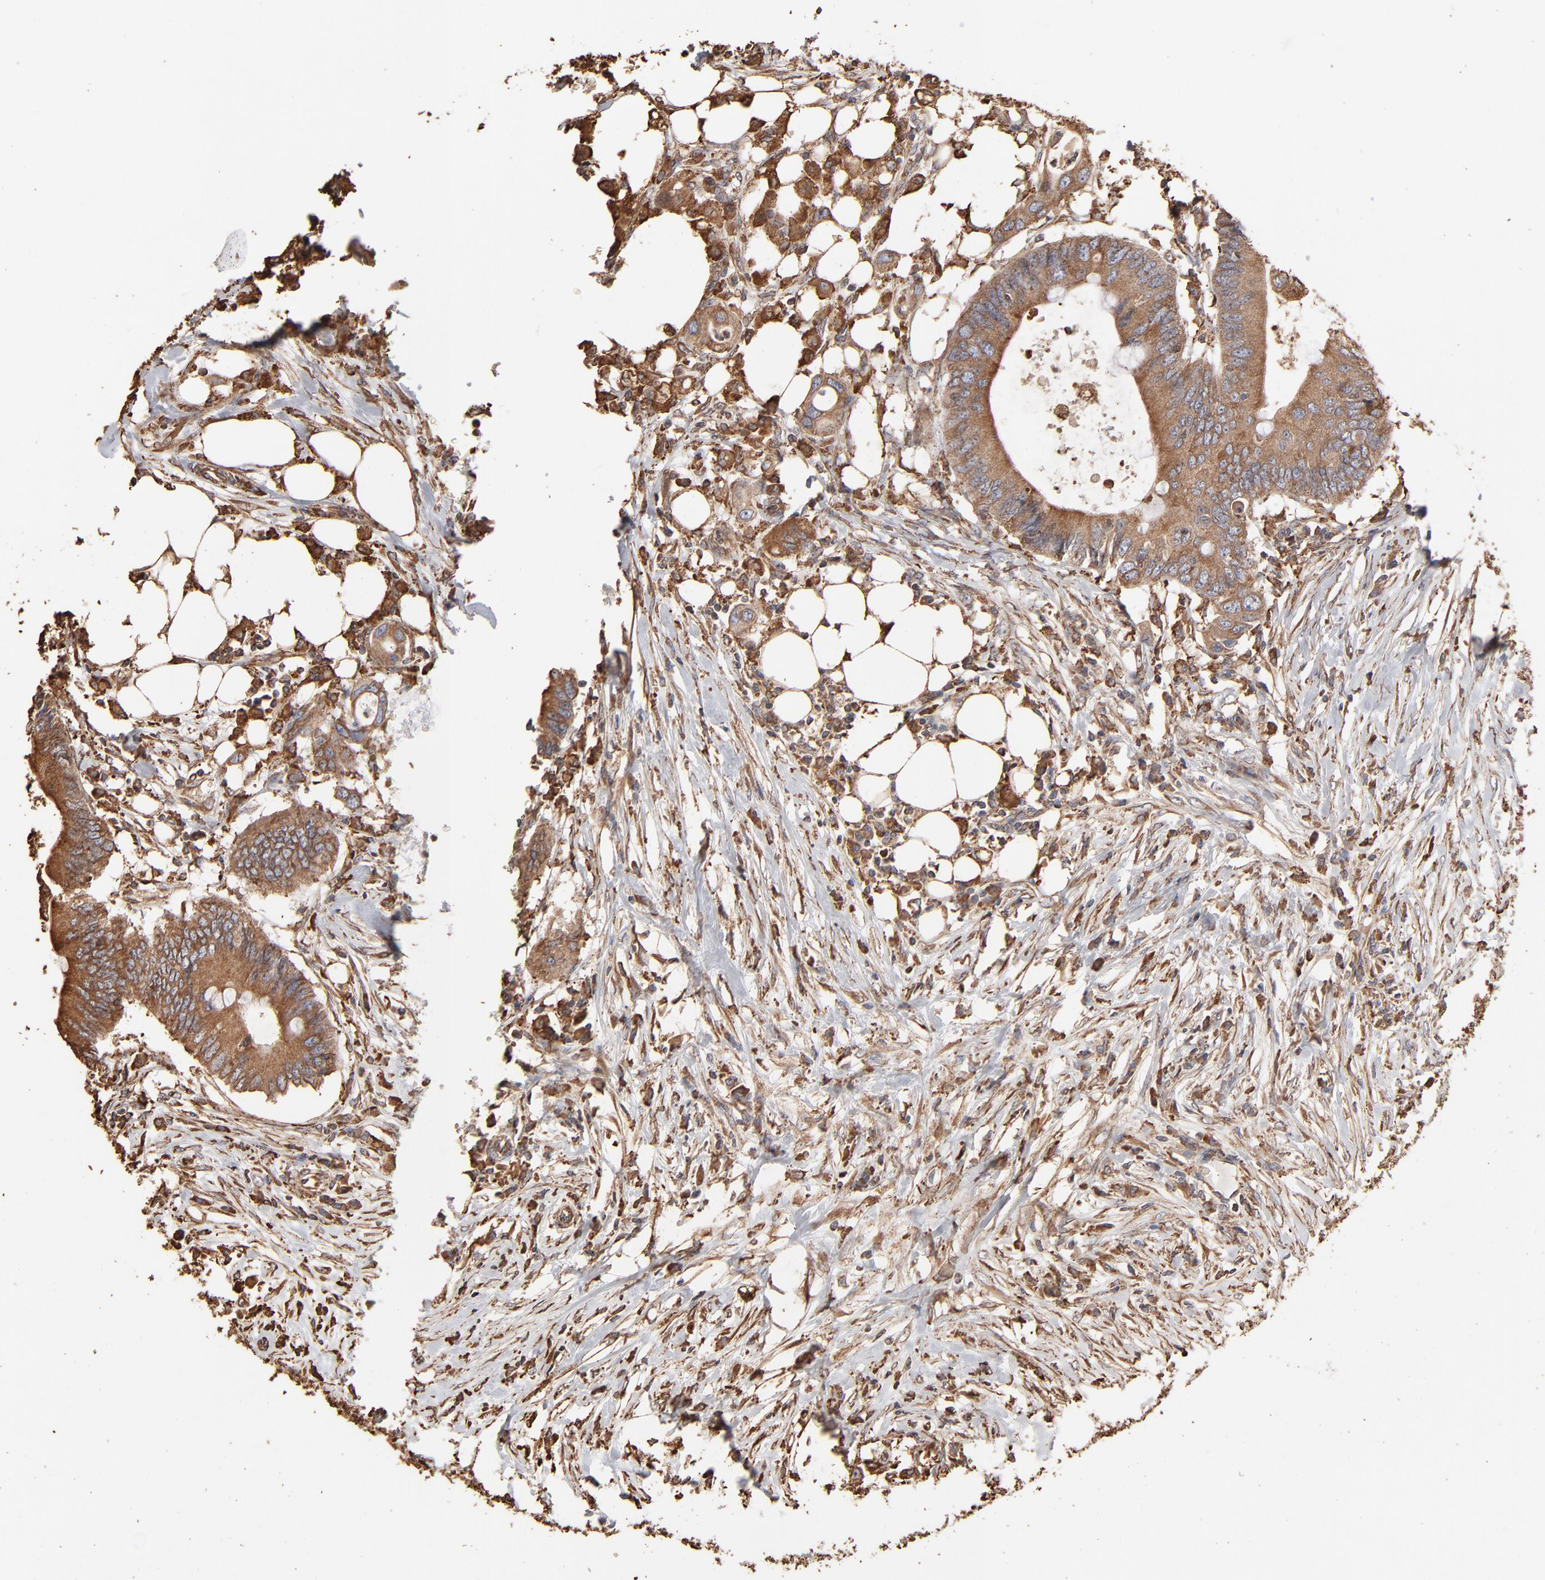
{"staining": {"intensity": "moderate", "quantity": ">75%", "location": "cytoplasmic/membranous"}, "tissue": "colorectal cancer", "cell_type": "Tumor cells", "image_type": "cancer", "snomed": [{"axis": "morphology", "description": "Adenocarcinoma, NOS"}, {"axis": "topography", "description": "Colon"}], "caption": "Tumor cells display moderate cytoplasmic/membranous positivity in about >75% of cells in adenocarcinoma (colorectal). Immunohistochemistry stains the protein of interest in brown and the nuclei are stained blue.", "gene": "PDIA3", "patient": {"sex": "male", "age": 71}}